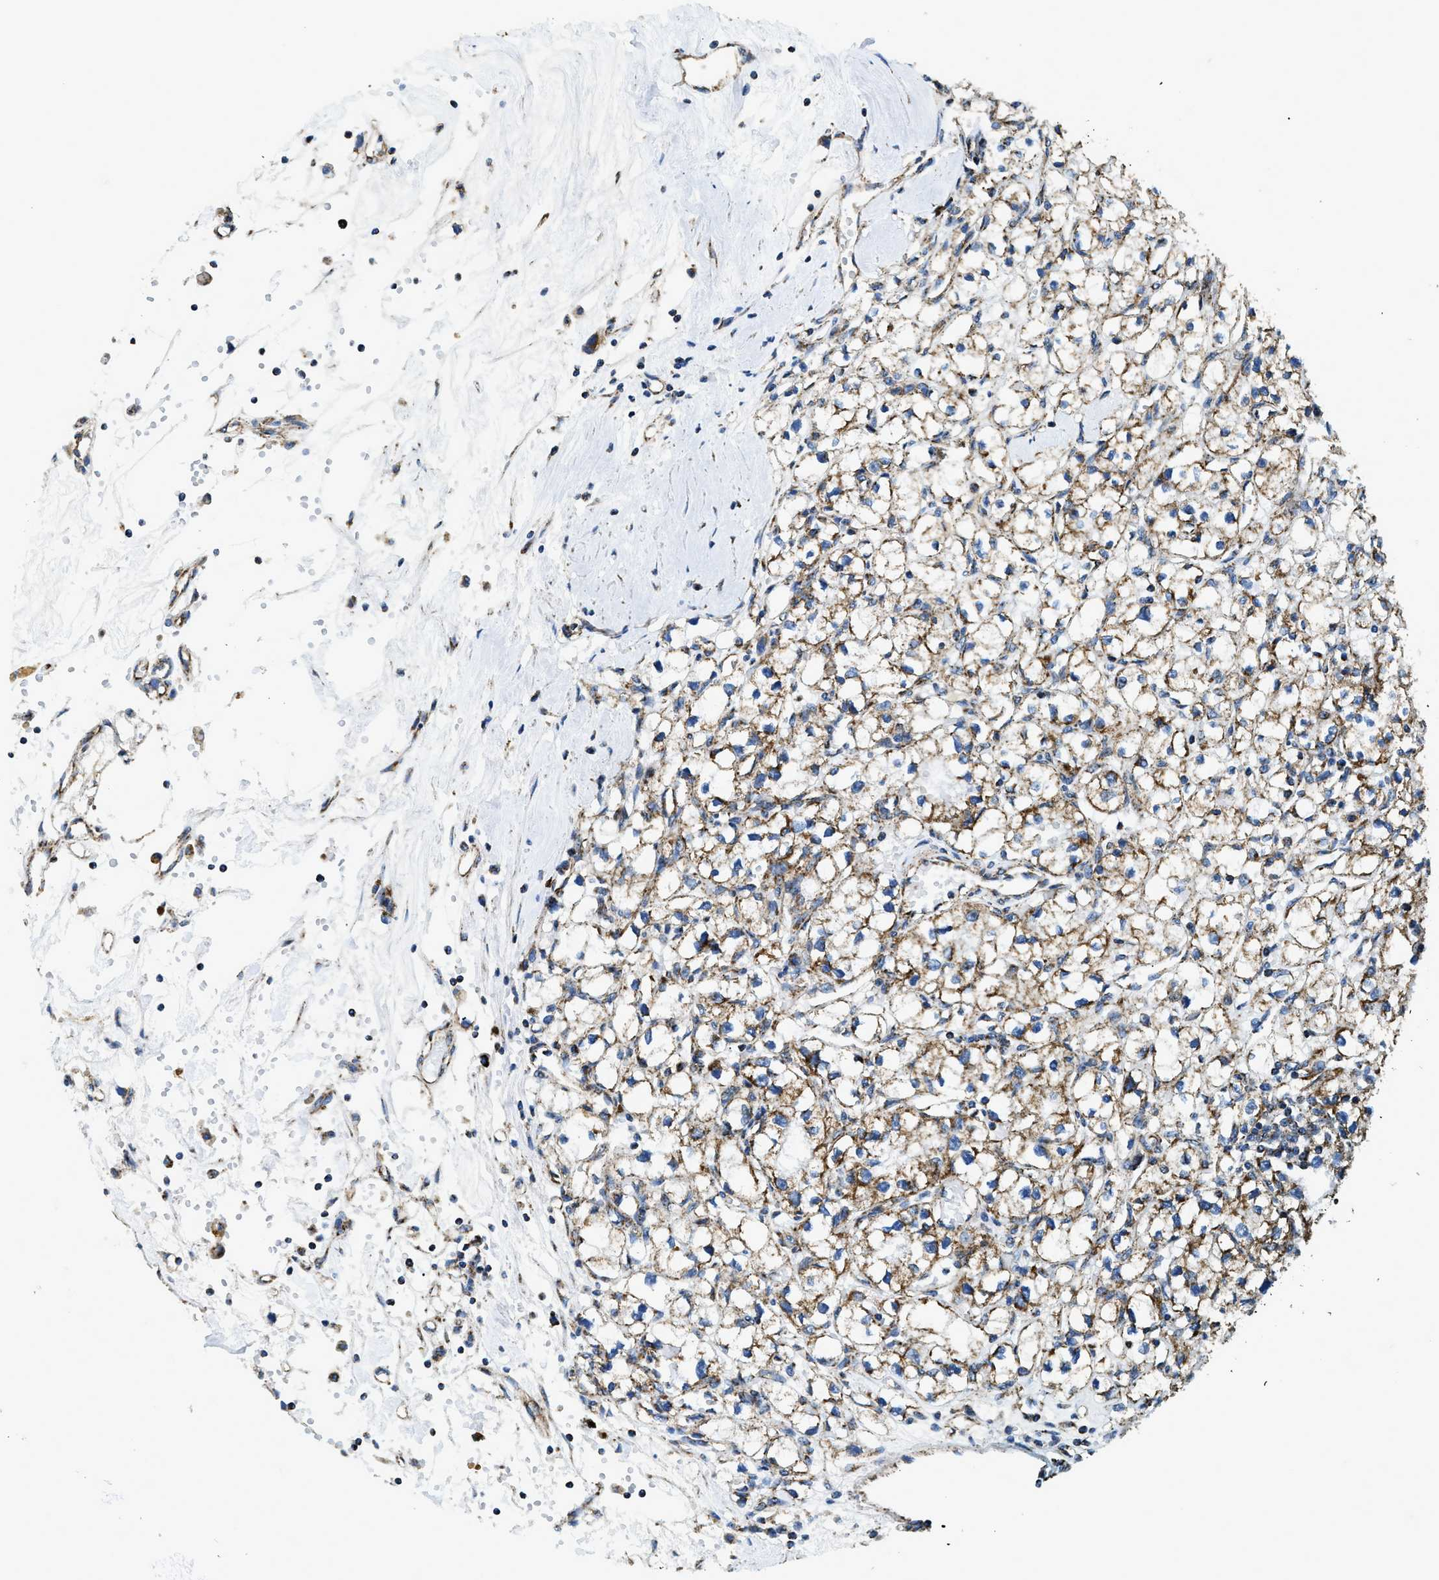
{"staining": {"intensity": "moderate", "quantity": ">75%", "location": "cytoplasmic/membranous"}, "tissue": "renal cancer", "cell_type": "Tumor cells", "image_type": "cancer", "snomed": [{"axis": "morphology", "description": "Adenocarcinoma, NOS"}, {"axis": "topography", "description": "Kidney"}], "caption": "High-power microscopy captured an immunohistochemistry histopathology image of renal cancer (adenocarcinoma), revealing moderate cytoplasmic/membranous expression in about >75% of tumor cells.", "gene": "STK33", "patient": {"sex": "male", "age": 56}}